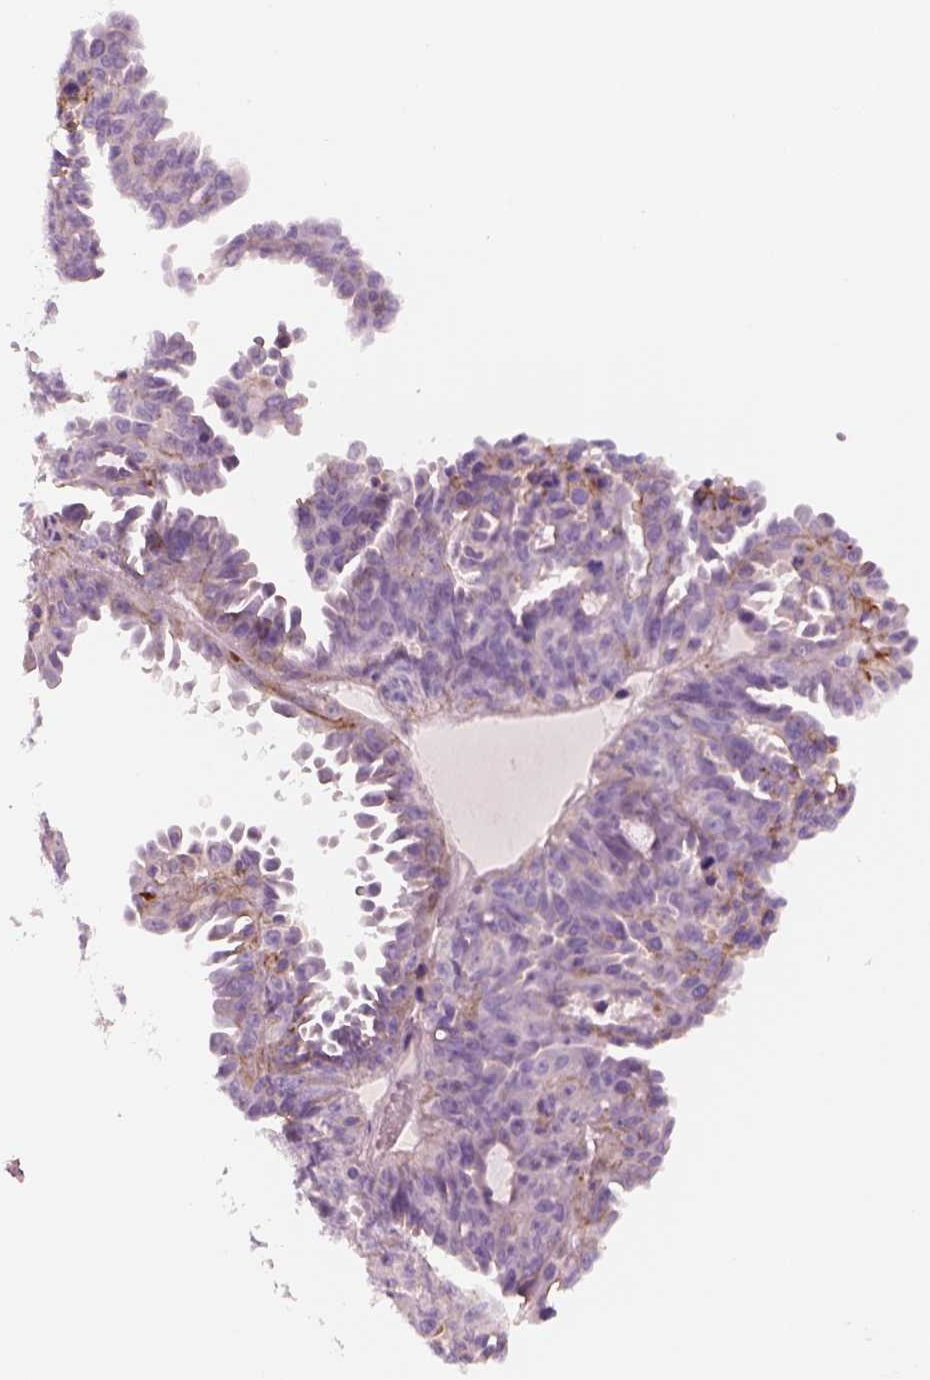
{"staining": {"intensity": "moderate", "quantity": "<25%", "location": "cytoplasmic/membranous"}, "tissue": "ovarian cancer", "cell_type": "Tumor cells", "image_type": "cancer", "snomed": [{"axis": "morphology", "description": "Cystadenocarcinoma, serous, NOS"}, {"axis": "topography", "description": "Ovary"}], "caption": "Serous cystadenocarcinoma (ovarian) was stained to show a protein in brown. There is low levels of moderate cytoplasmic/membranous positivity in about <25% of tumor cells. The staining was performed using DAB (3,3'-diaminobenzidine) to visualize the protein expression in brown, while the nuclei were stained in blue with hematoxylin (Magnification: 20x).", "gene": "GDF11", "patient": {"sex": "female", "age": 71}}